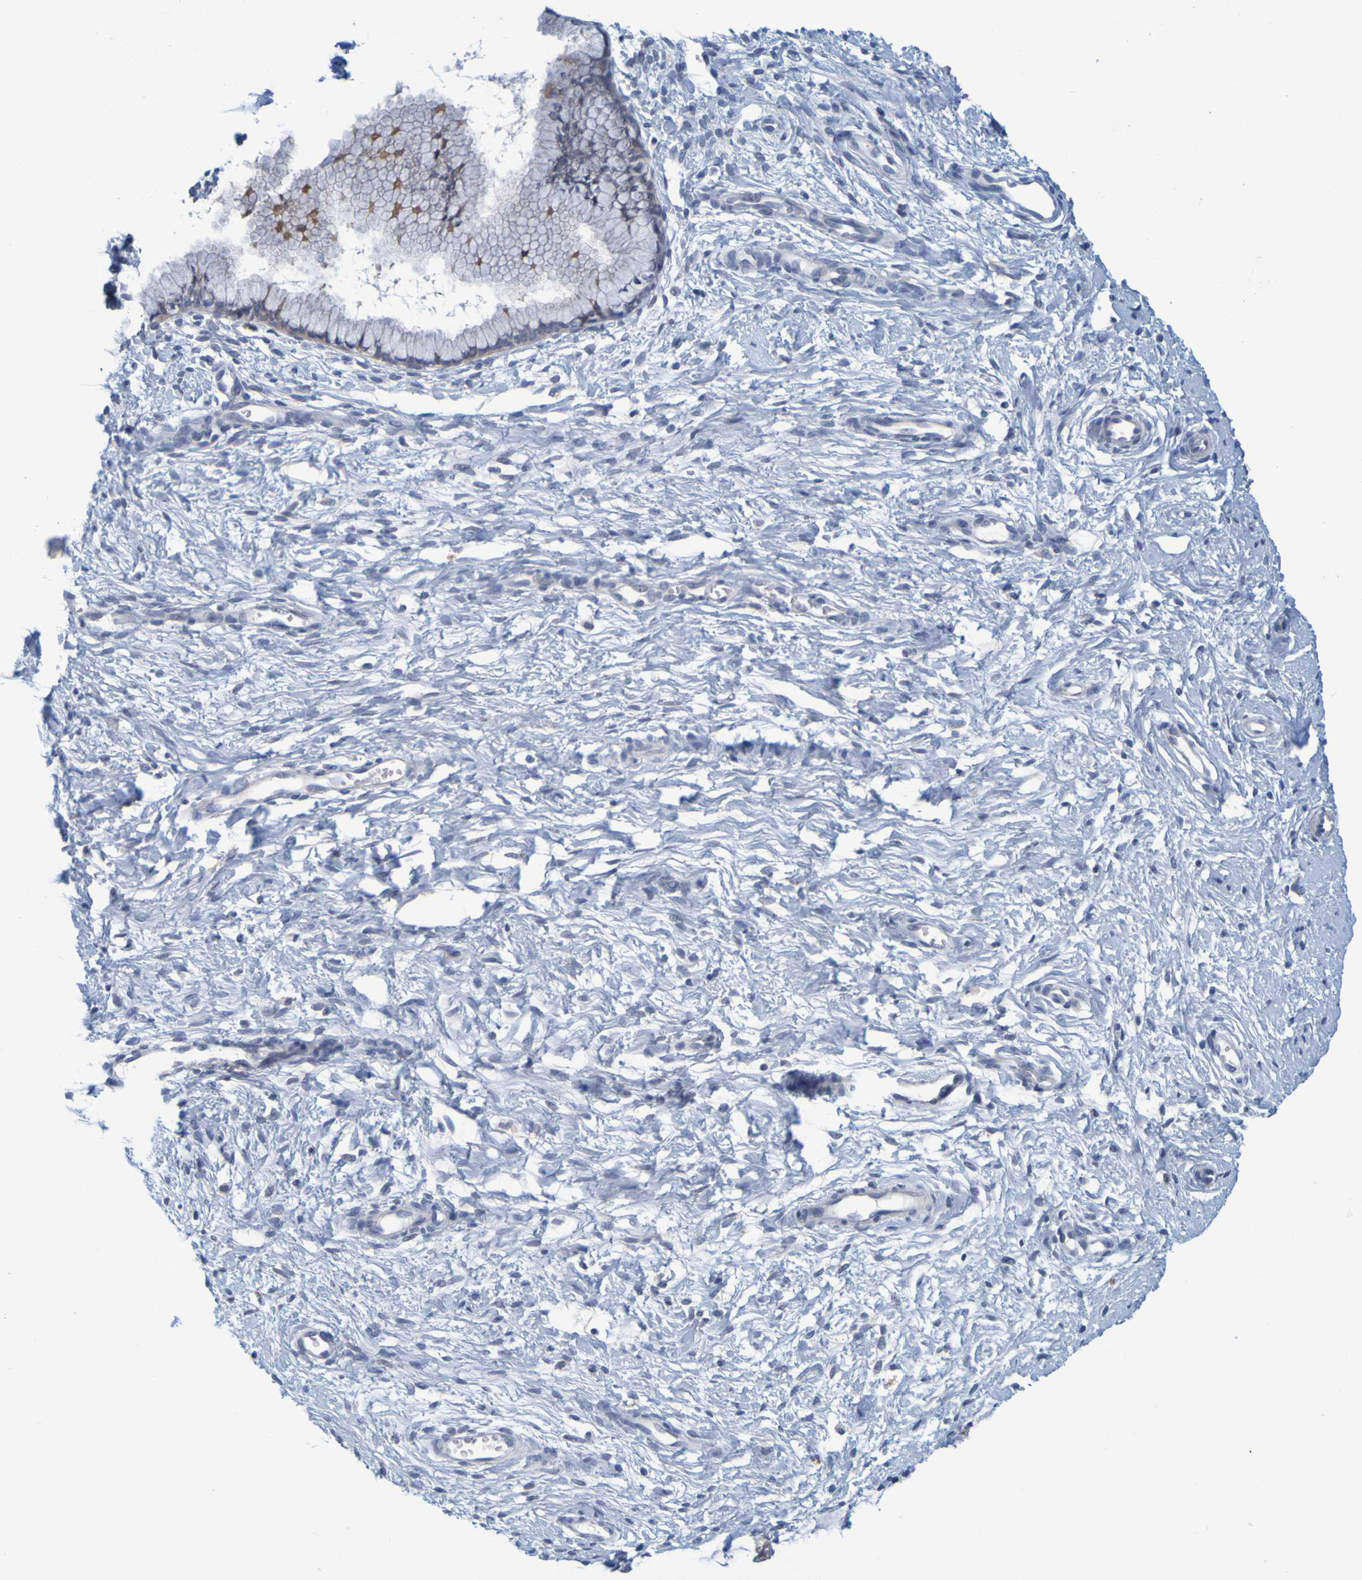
{"staining": {"intensity": "negative", "quantity": "none", "location": "none"}, "tissue": "cervix", "cell_type": "Glandular cells", "image_type": "normal", "snomed": [{"axis": "morphology", "description": "Normal tissue, NOS"}, {"axis": "topography", "description": "Cervix"}], "caption": "This is an immunohistochemistry (IHC) histopathology image of unremarkable human cervix. There is no positivity in glandular cells.", "gene": "ENDOU", "patient": {"sex": "female", "age": 65}}